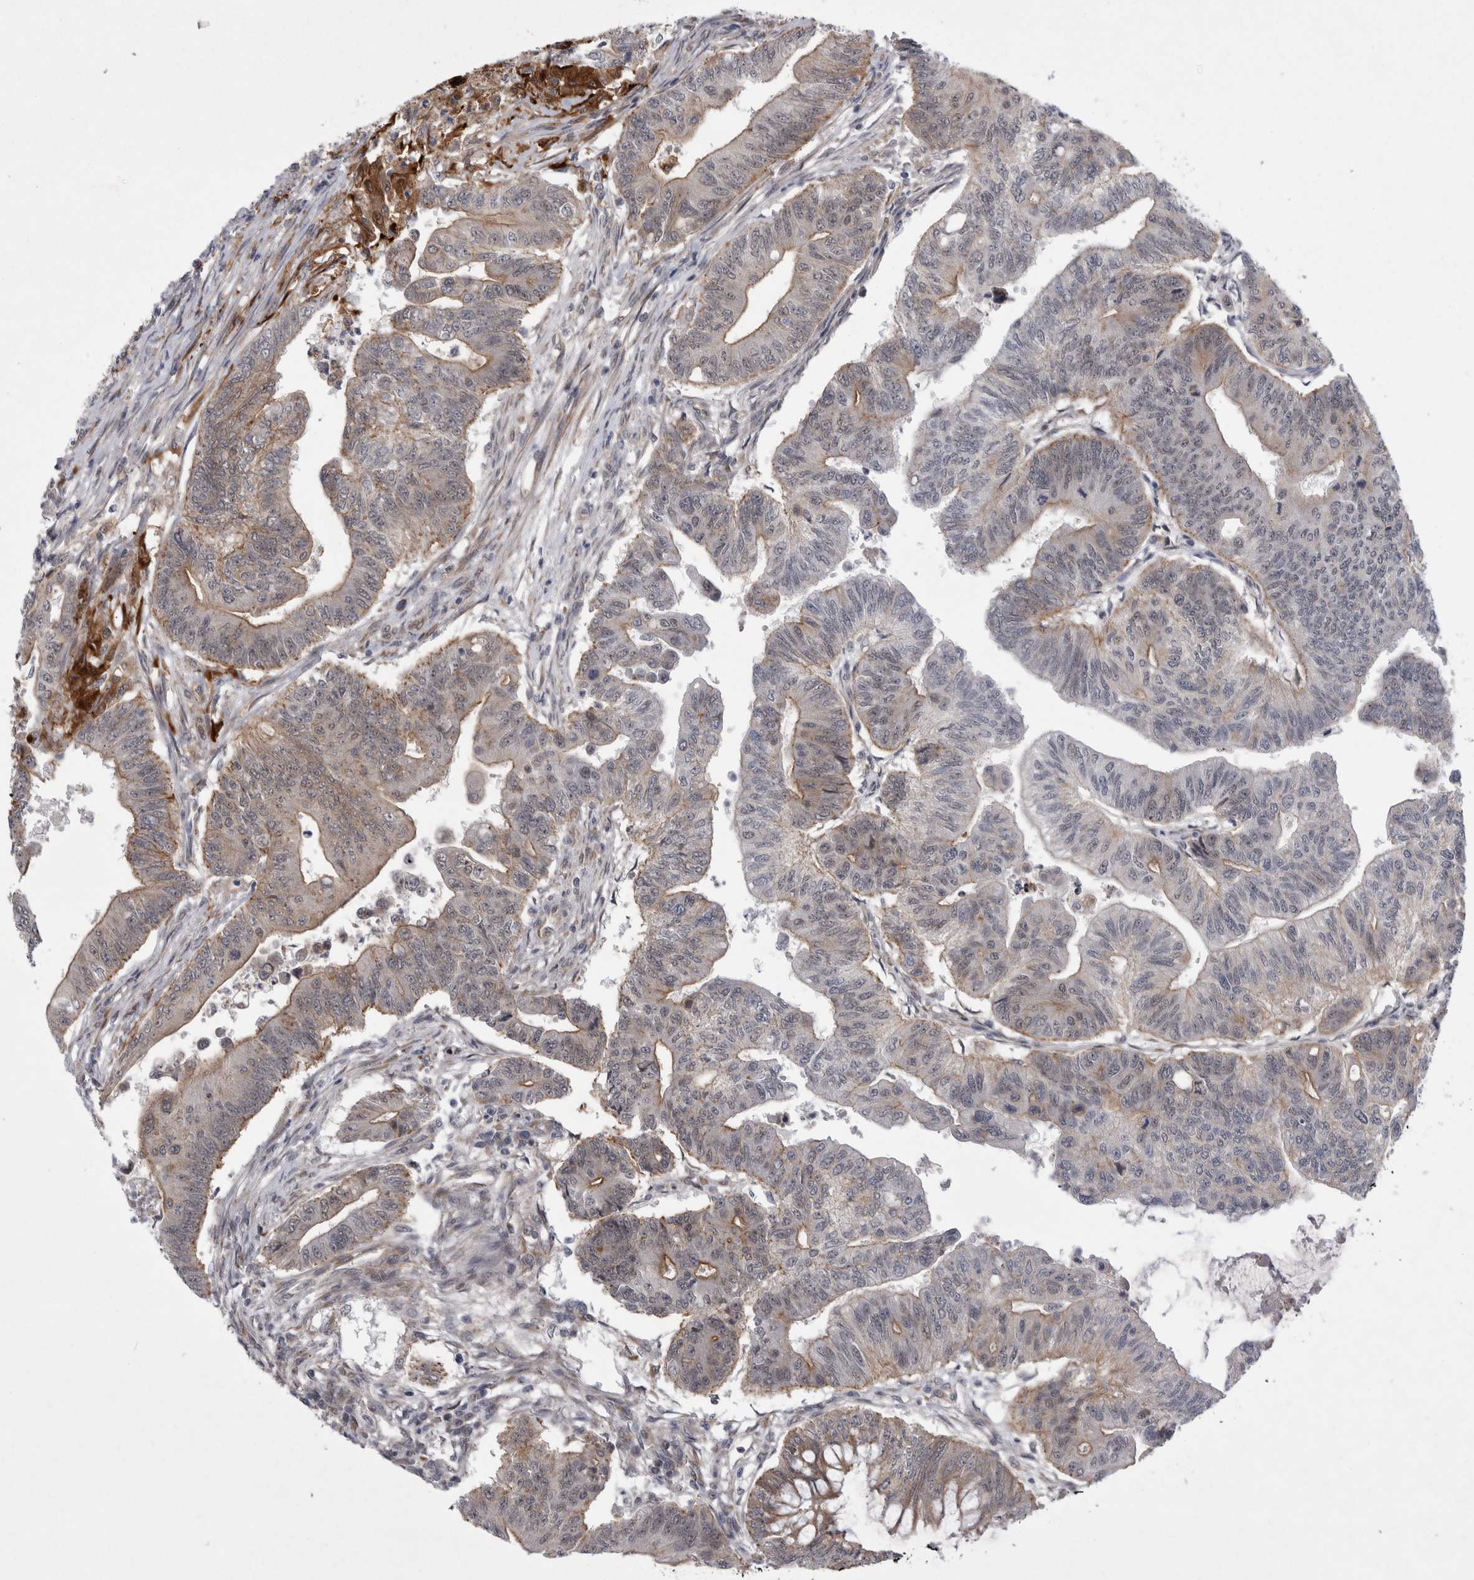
{"staining": {"intensity": "weak", "quantity": ">75%", "location": "cytoplasmic/membranous"}, "tissue": "colorectal cancer", "cell_type": "Tumor cells", "image_type": "cancer", "snomed": [{"axis": "morphology", "description": "Adenoma, NOS"}, {"axis": "morphology", "description": "Adenocarcinoma, NOS"}, {"axis": "topography", "description": "Colon"}], "caption": "Immunohistochemistry (DAB) staining of human adenocarcinoma (colorectal) shows weak cytoplasmic/membranous protein positivity in approximately >75% of tumor cells.", "gene": "PARP11", "patient": {"sex": "male", "age": 79}}